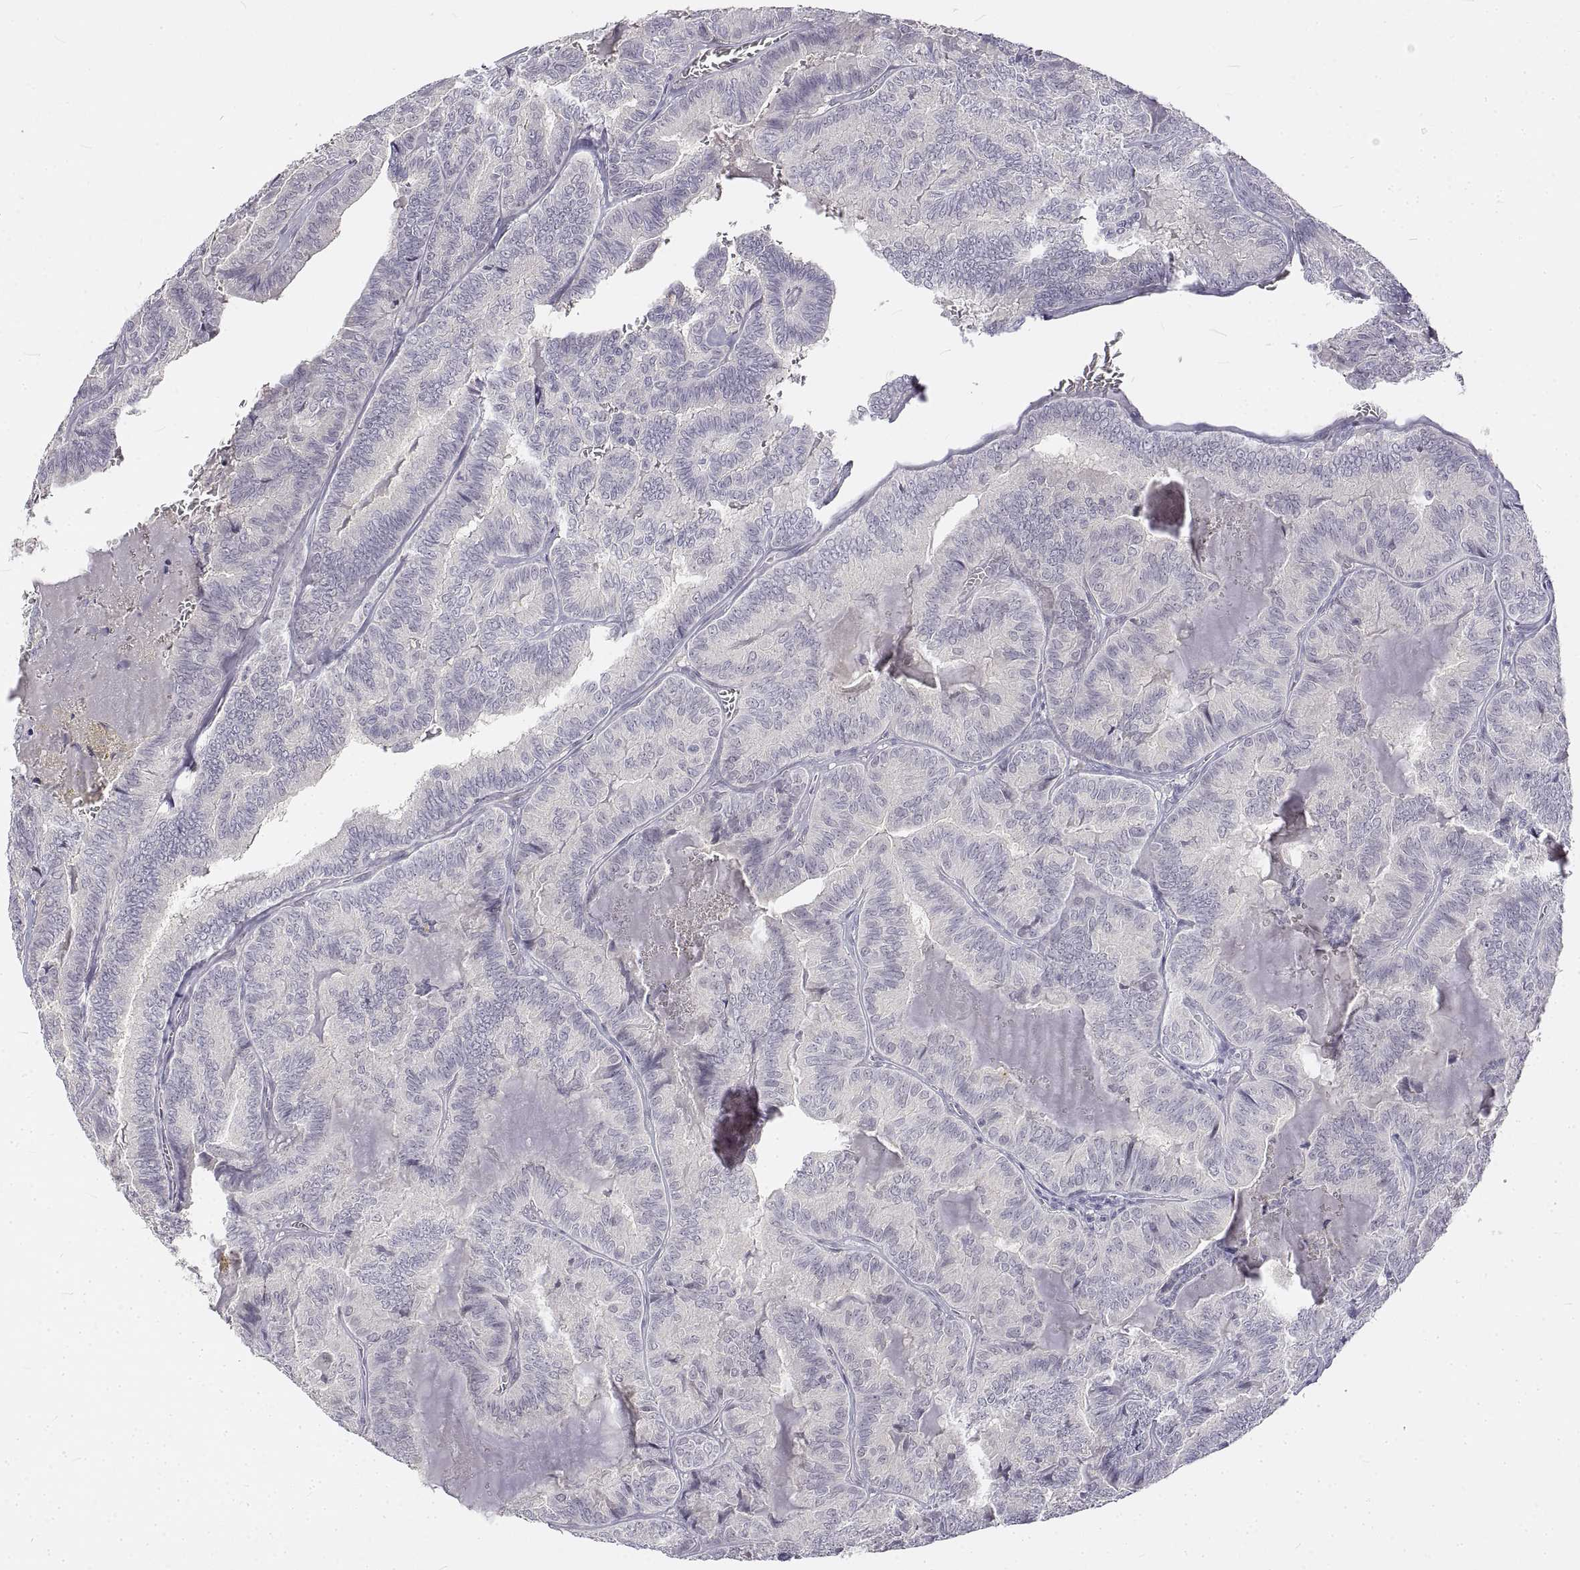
{"staining": {"intensity": "negative", "quantity": "none", "location": "none"}, "tissue": "thyroid cancer", "cell_type": "Tumor cells", "image_type": "cancer", "snomed": [{"axis": "morphology", "description": "Papillary adenocarcinoma, NOS"}, {"axis": "topography", "description": "Thyroid gland"}], "caption": "The histopathology image demonstrates no staining of tumor cells in thyroid papillary adenocarcinoma. (Immunohistochemistry (ihc), brightfield microscopy, high magnification).", "gene": "ANO2", "patient": {"sex": "female", "age": 75}}